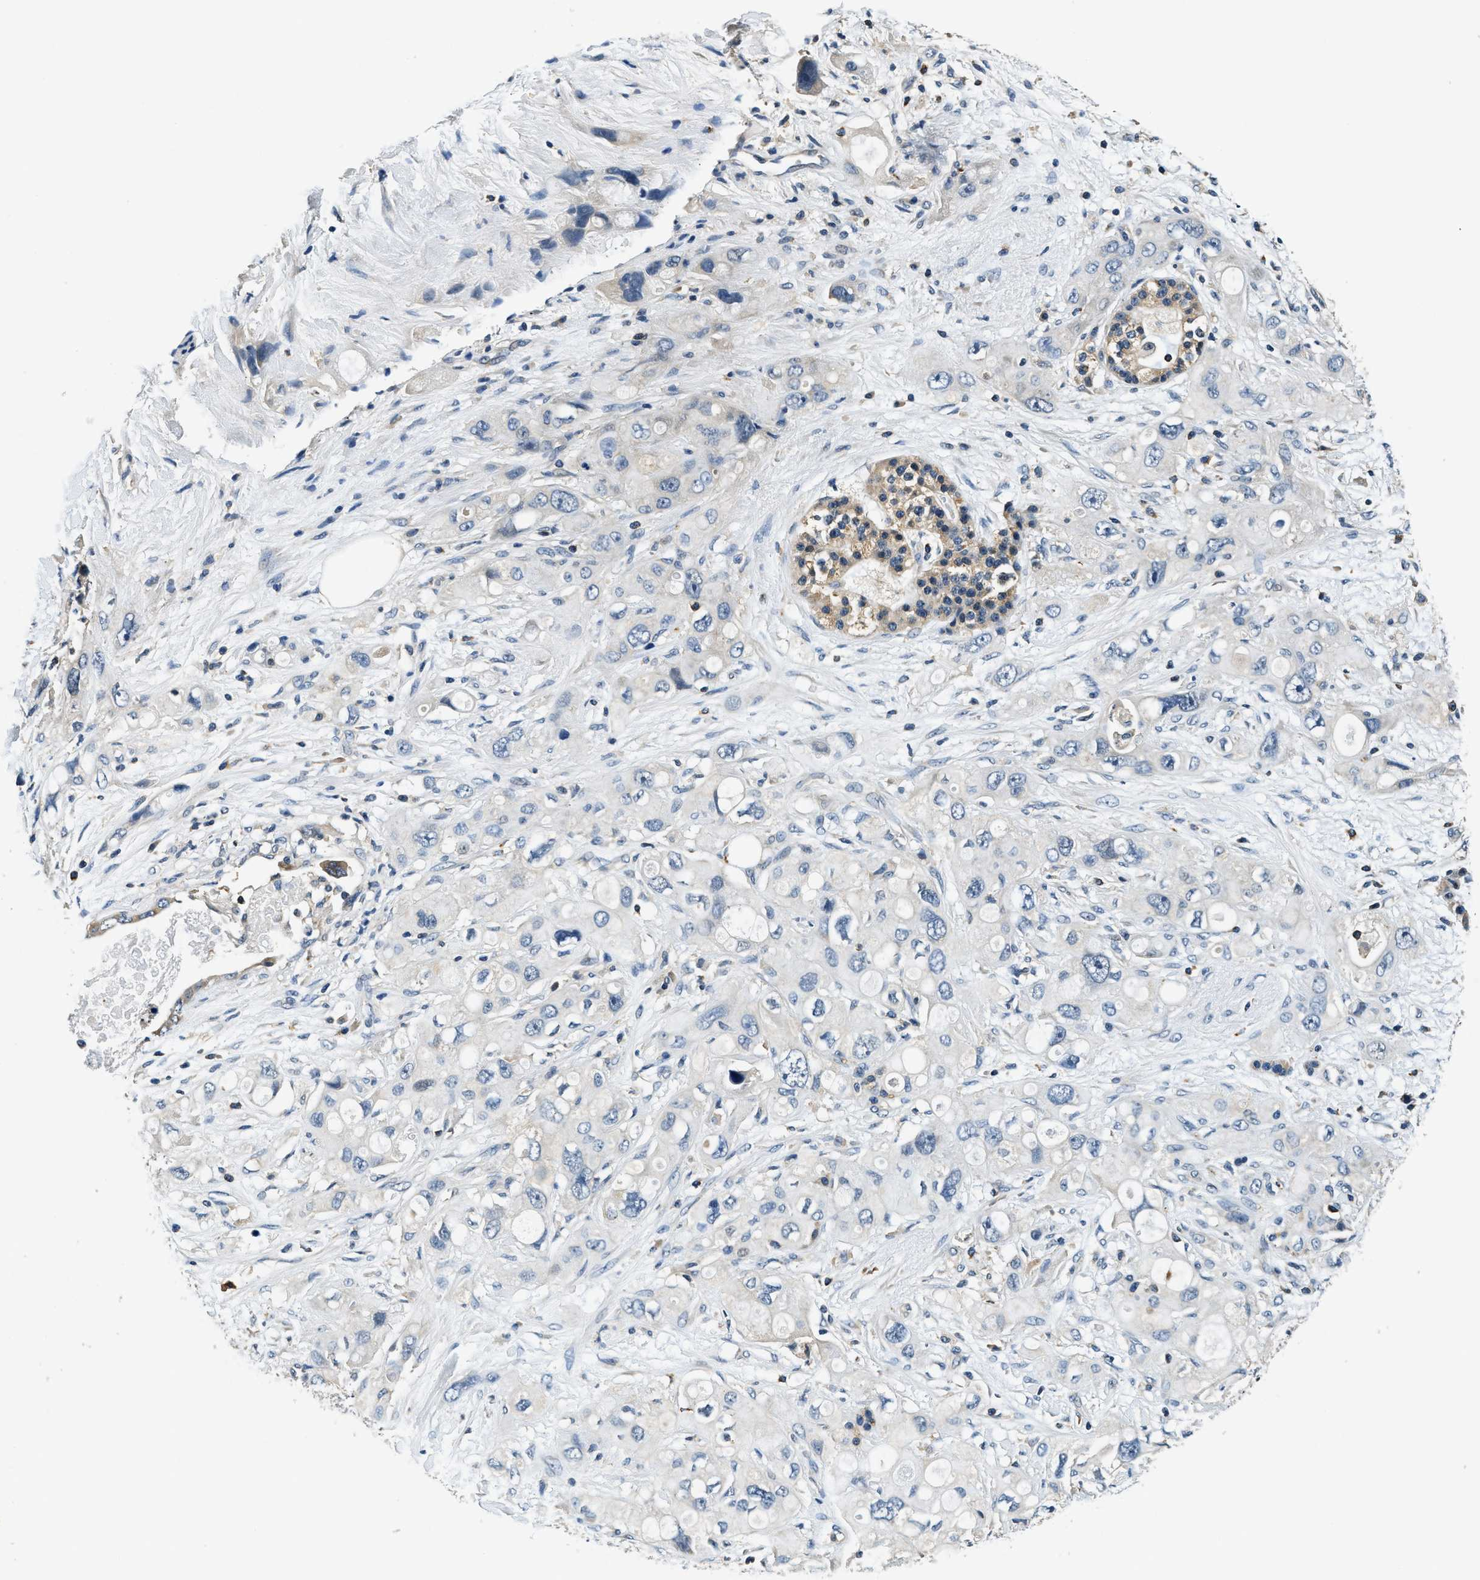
{"staining": {"intensity": "moderate", "quantity": "<25%", "location": "cytoplasmic/membranous"}, "tissue": "pancreatic cancer", "cell_type": "Tumor cells", "image_type": "cancer", "snomed": [{"axis": "morphology", "description": "Adenocarcinoma, NOS"}, {"axis": "topography", "description": "Pancreas"}], "caption": "Immunohistochemistry micrograph of pancreatic cancer stained for a protein (brown), which demonstrates low levels of moderate cytoplasmic/membranous positivity in about <25% of tumor cells.", "gene": "RESF1", "patient": {"sex": "female", "age": 56}}